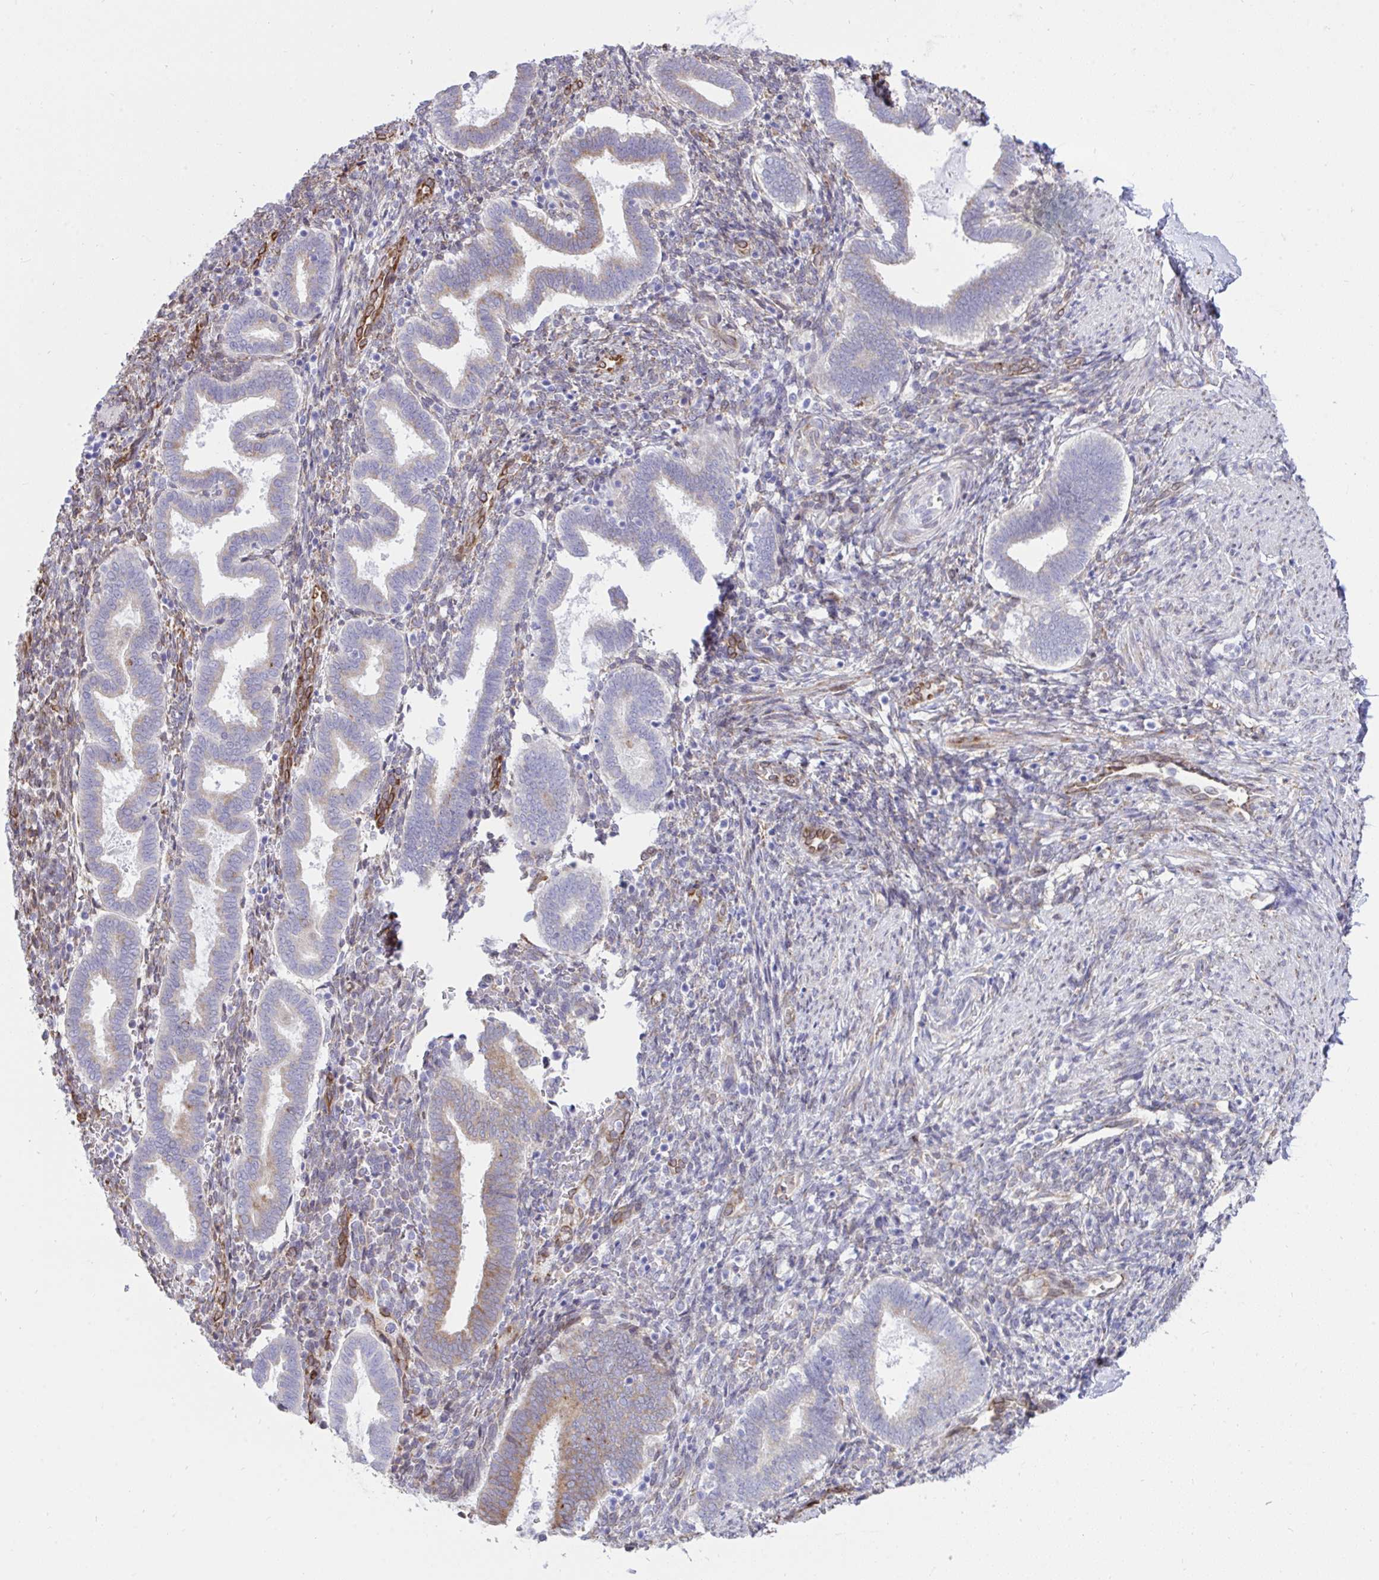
{"staining": {"intensity": "weak", "quantity": "<25%", "location": "cytoplasmic/membranous"}, "tissue": "endometrium", "cell_type": "Cells in endometrial stroma", "image_type": "normal", "snomed": [{"axis": "morphology", "description": "Normal tissue, NOS"}, {"axis": "topography", "description": "Endometrium"}], "caption": "The histopathology image demonstrates no staining of cells in endometrial stroma in benign endometrium. (Brightfield microscopy of DAB immunohistochemistry (IHC) at high magnification).", "gene": "ASPH", "patient": {"sex": "female", "age": 34}}